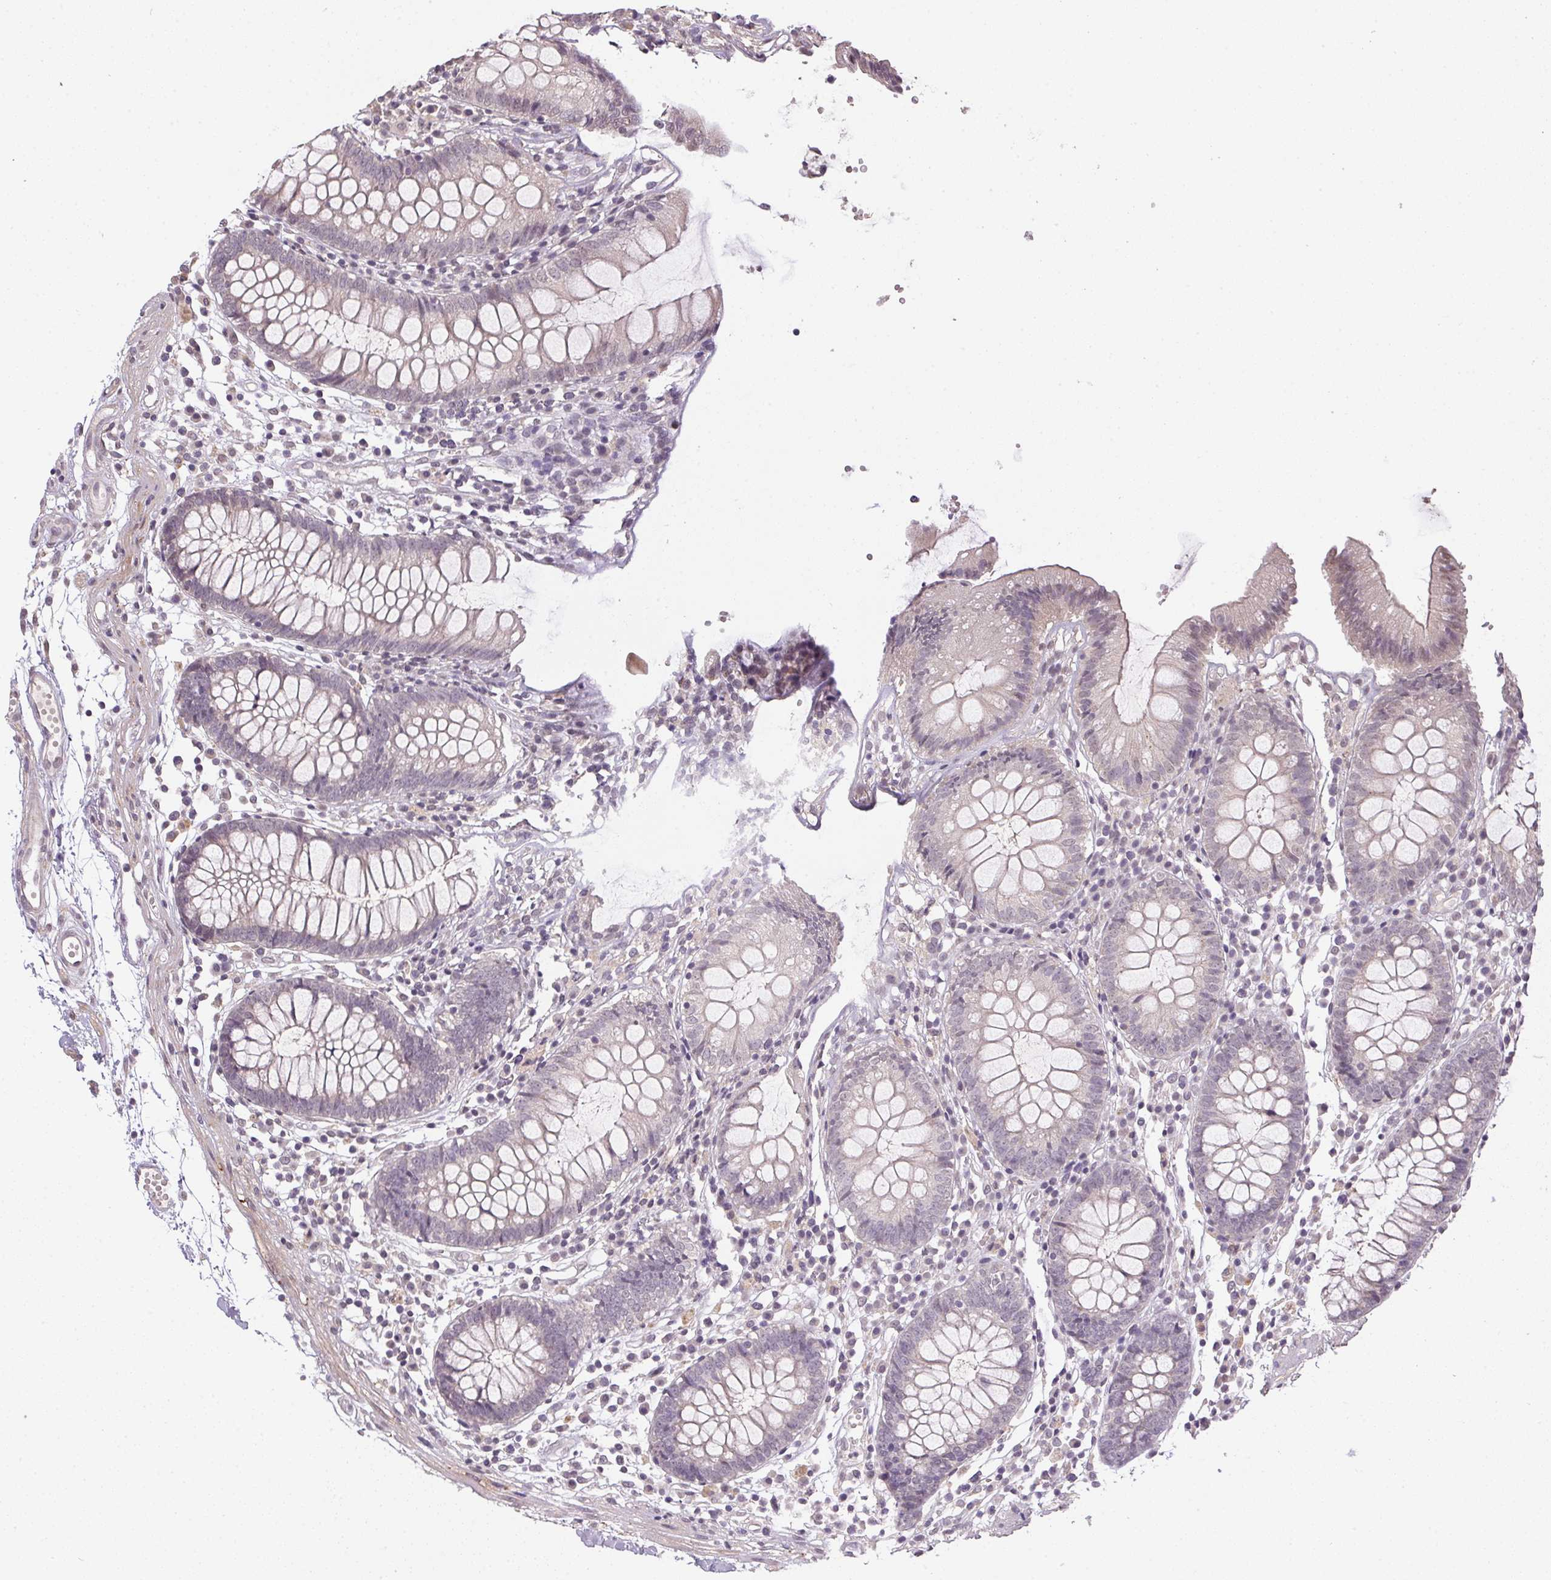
{"staining": {"intensity": "negative", "quantity": "none", "location": "none"}, "tissue": "colon", "cell_type": "Endothelial cells", "image_type": "normal", "snomed": [{"axis": "morphology", "description": "Normal tissue, NOS"}, {"axis": "morphology", "description": "Adenocarcinoma, NOS"}, {"axis": "topography", "description": "Colon"}], "caption": "Immunohistochemical staining of normal human colon demonstrates no significant expression in endothelial cells.", "gene": "PPP4R4", "patient": {"sex": "male", "age": 83}}